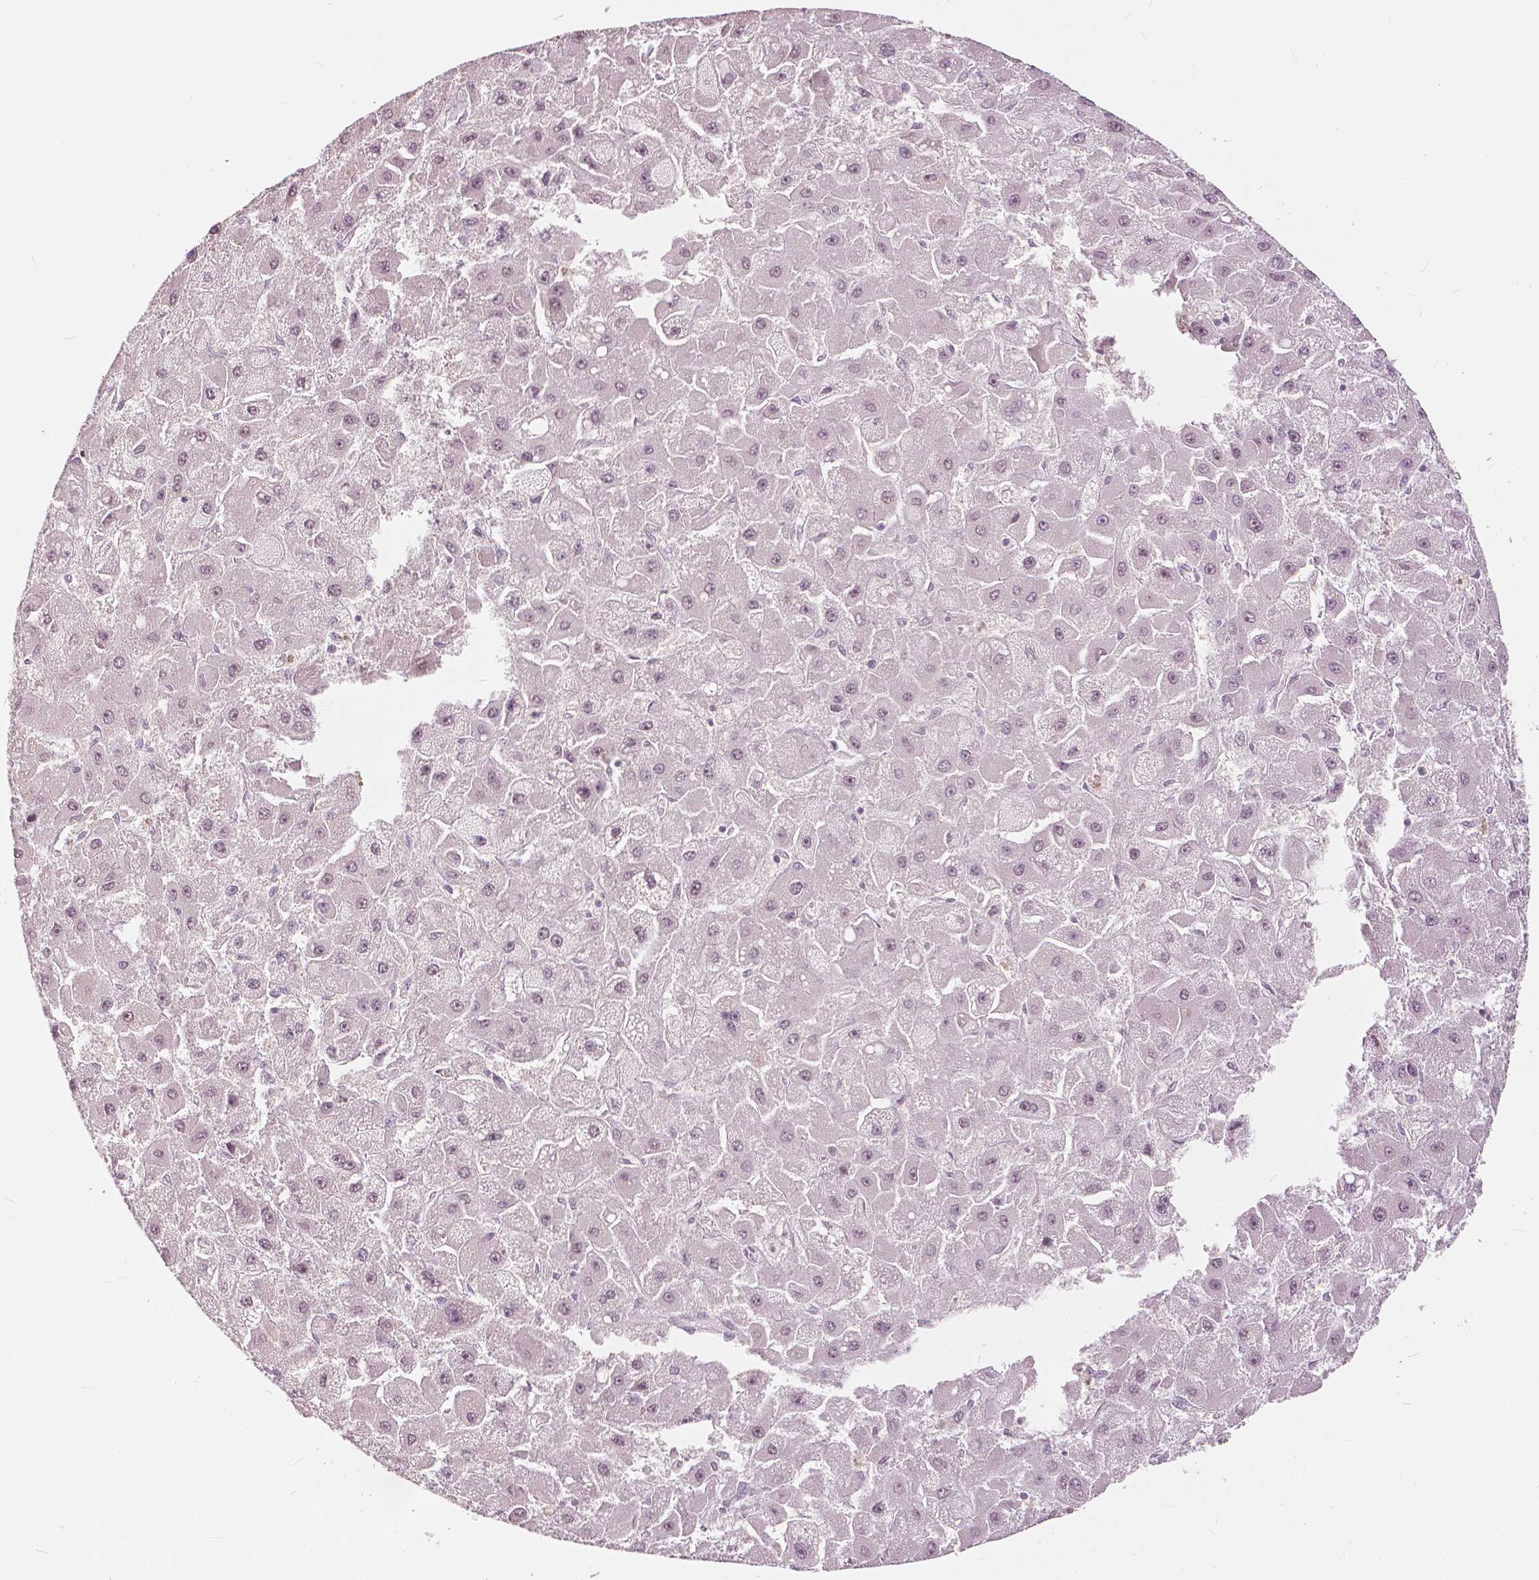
{"staining": {"intensity": "weak", "quantity": "25%-75%", "location": "nuclear"}, "tissue": "liver cancer", "cell_type": "Tumor cells", "image_type": "cancer", "snomed": [{"axis": "morphology", "description": "Carcinoma, Hepatocellular, NOS"}, {"axis": "topography", "description": "Liver"}], "caption": "The immunohistochemical stain shows weak nuclear expression in tumor cells of liver cancer tissue.", "gene": "NANOG", "patient": {"sex": "female", "age": 25}}